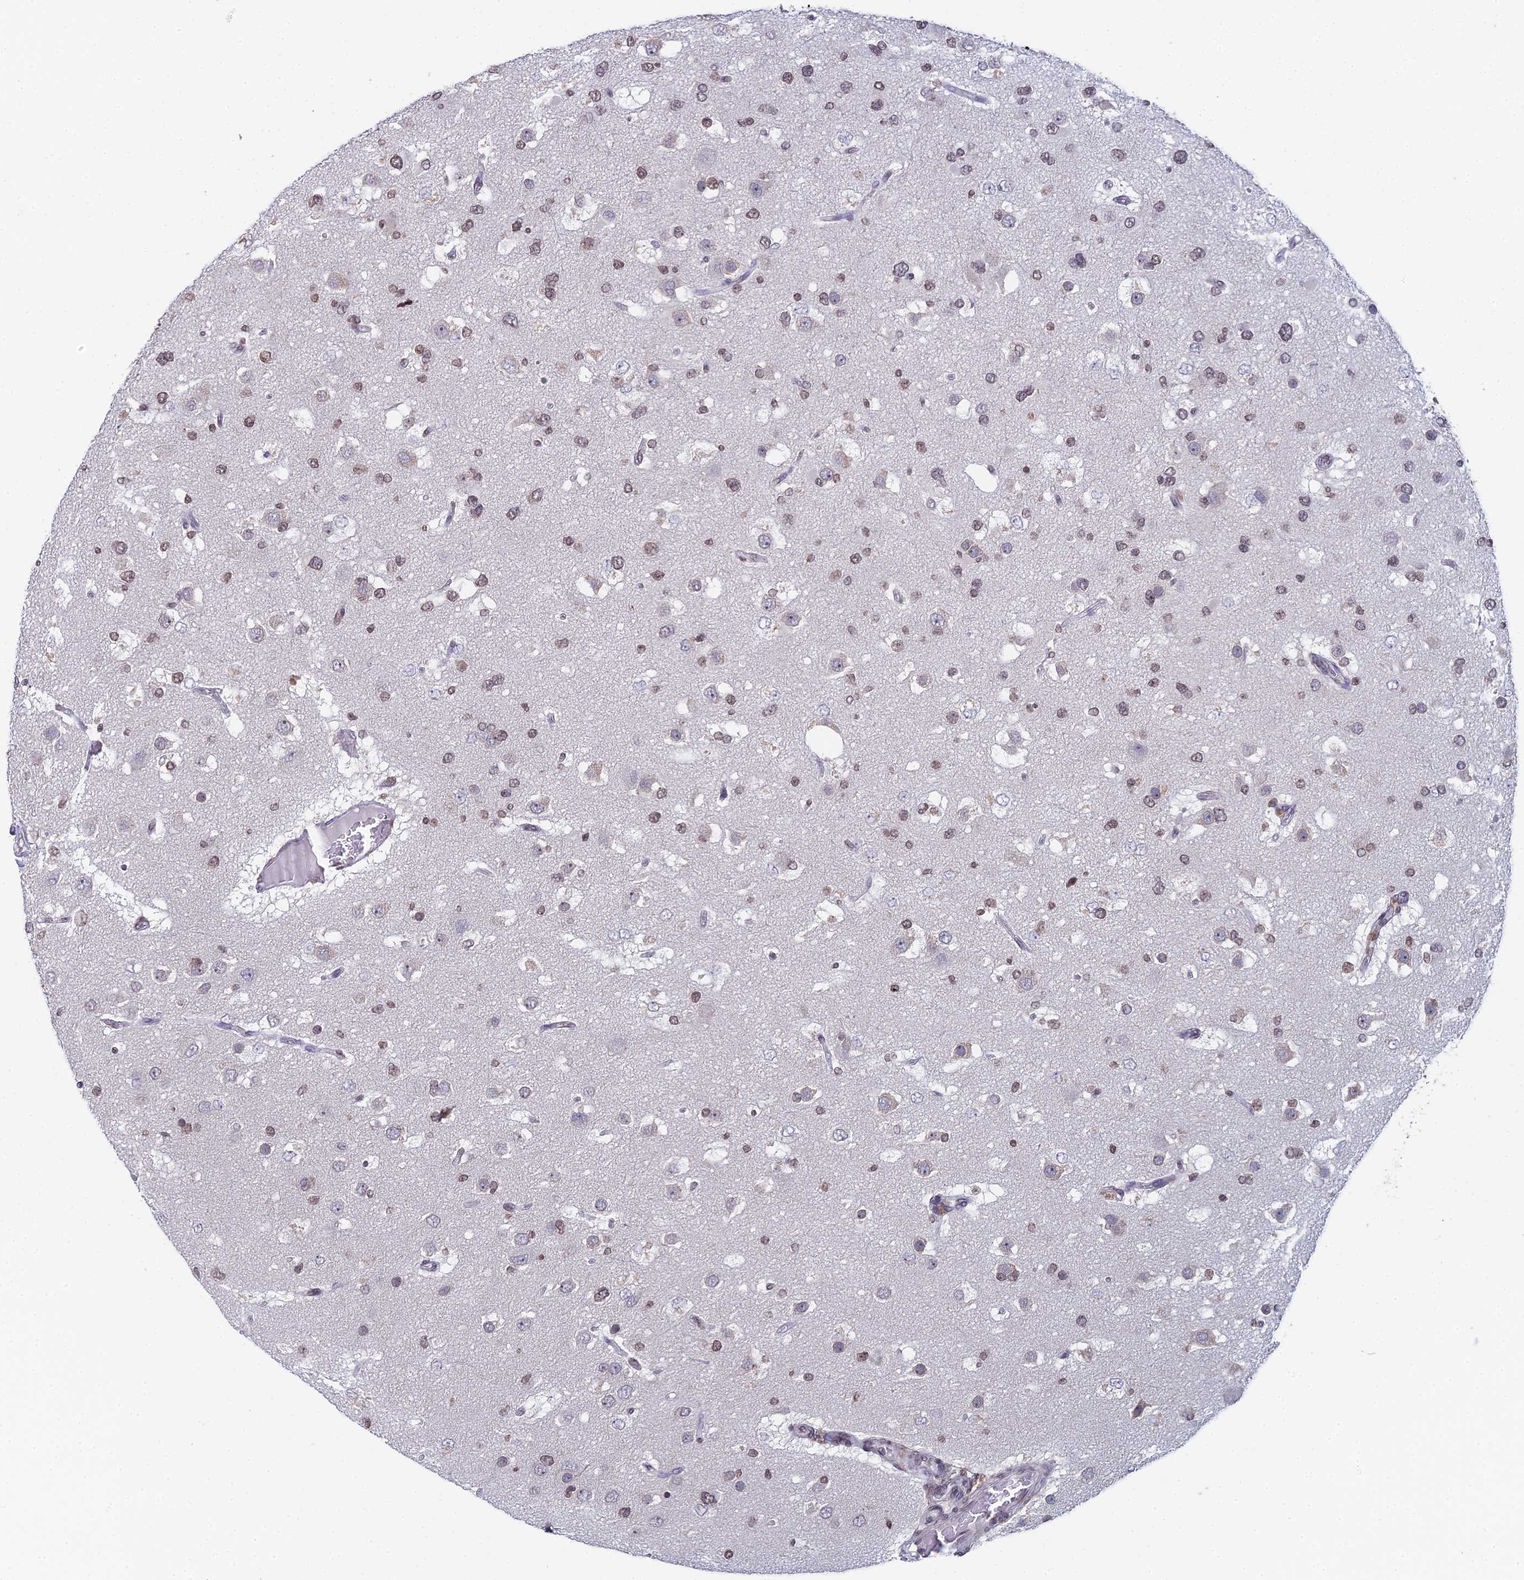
{"staining": {"intensity": "weak", "quantity": ">75%", "location": "nuclear"}, "tissue": "glioma", "cell_type": "Tumor cells", "image_type": "cancer", "snomed": [{"axis": "morphology", "description": "Glioma, malignant, High grade"}, {"axis": "topography", "description": "Brain"}], "caption": "Immunohistochemical staining of human glioma reveals low levels of weak nuclear protein positivity in approximately >75% of tumor cells. (DAB = brown stain, brightfield microscopy at high magnification).", "gene": "PRR22", "patient": {"sex": "male", "age": 53}}